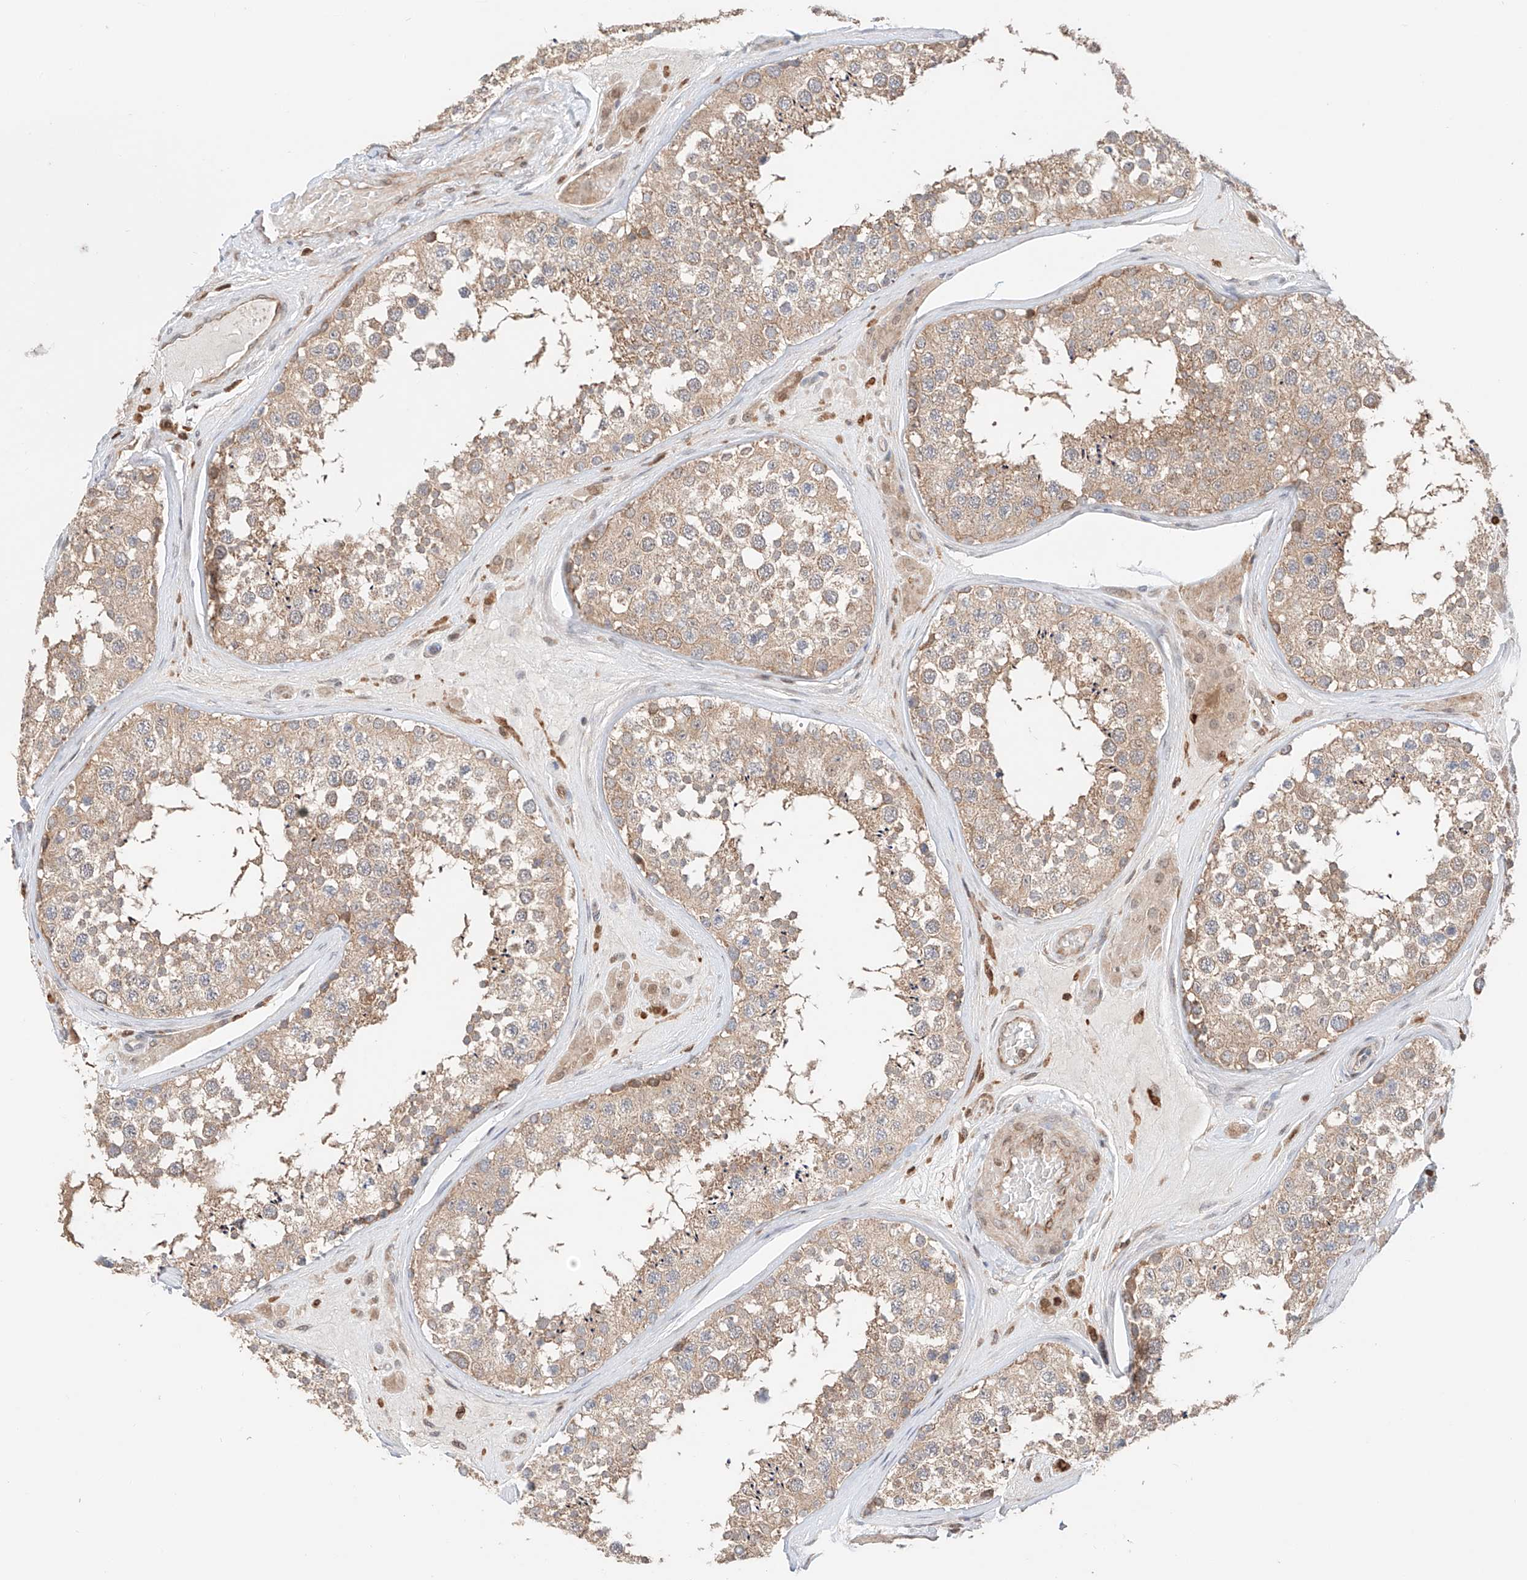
{"staining": {"intensity": "weak", "quantity": ">75%", "location": "cytoplasmic/membranous"}, "tissue": "testis", "cell_type": "Cells in seminiferous ducts", "image_type": "normal", "snomed": [{"axis": "morphology", "description": "Normal tissue, NOS"}, {"axis": "topography", "description": "Testis"}], "caption": "Immunohistochemical staining of unremarkable human testis shows weak cytoplasmic/membranous protein positivity in about >75% of cells in seminiferous ducts.", "gene": "IGSF22", "patient": {"sex": "male", "age": 46}}